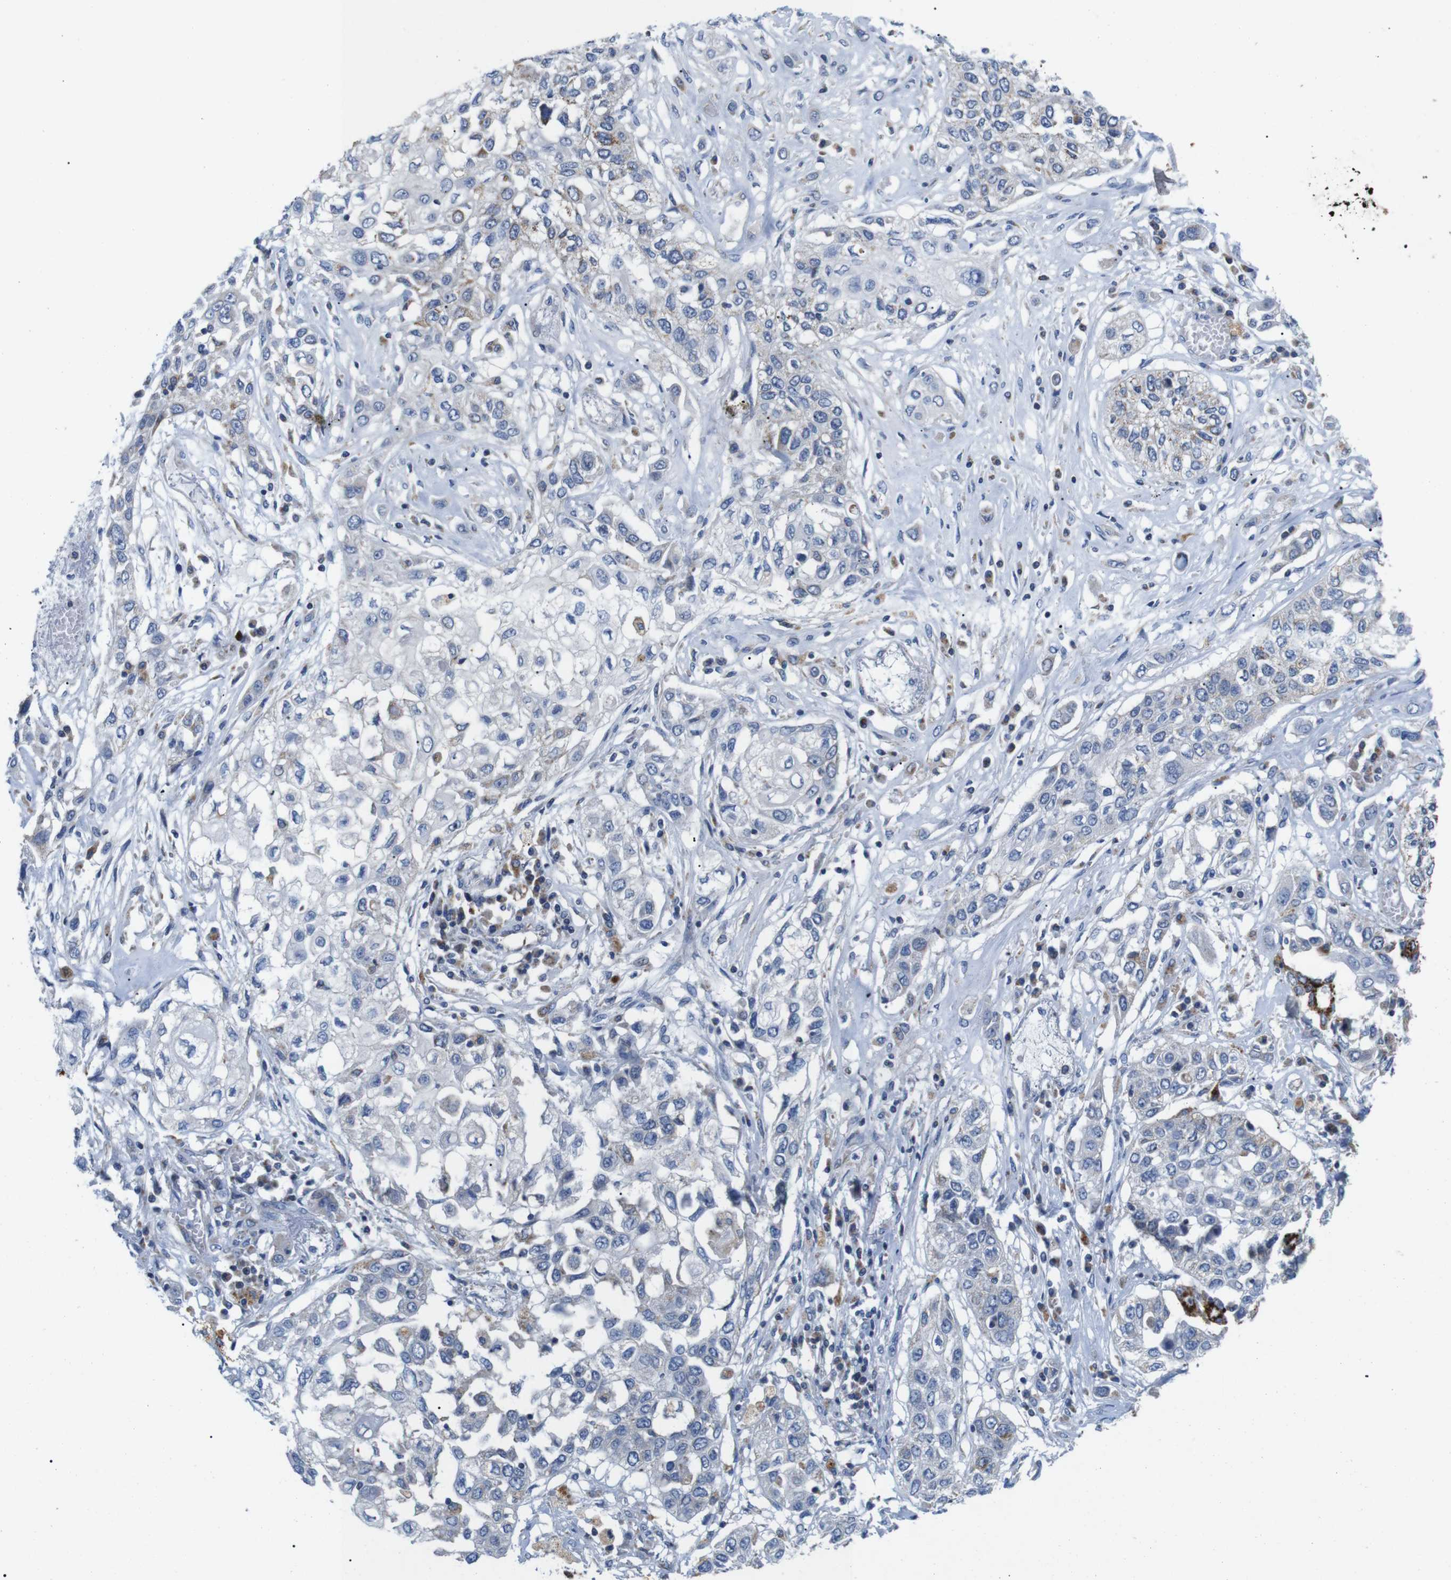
{"staining": {"intensity": "strong", "quantity": "<25%", "location": "cytoplasmic/membranous"}, "tissue": "lung cancer", "cell_type": "Tumor cells", "image_type": "cancer", "snomed": [{"axis": "morphology", "description": "Squamous cell carcinoma, NOS"}, {"axis": "topography", "description": "Lung"}], "caption": "Lung squamous cell carcinoma was stained to show a protein in brown. There is medium levels of strong cytoplasmic/membranous positivity in about <25% of tumor cells.", "gene": "F2RL1", "patient": {"sex": "male", "age": 71}}